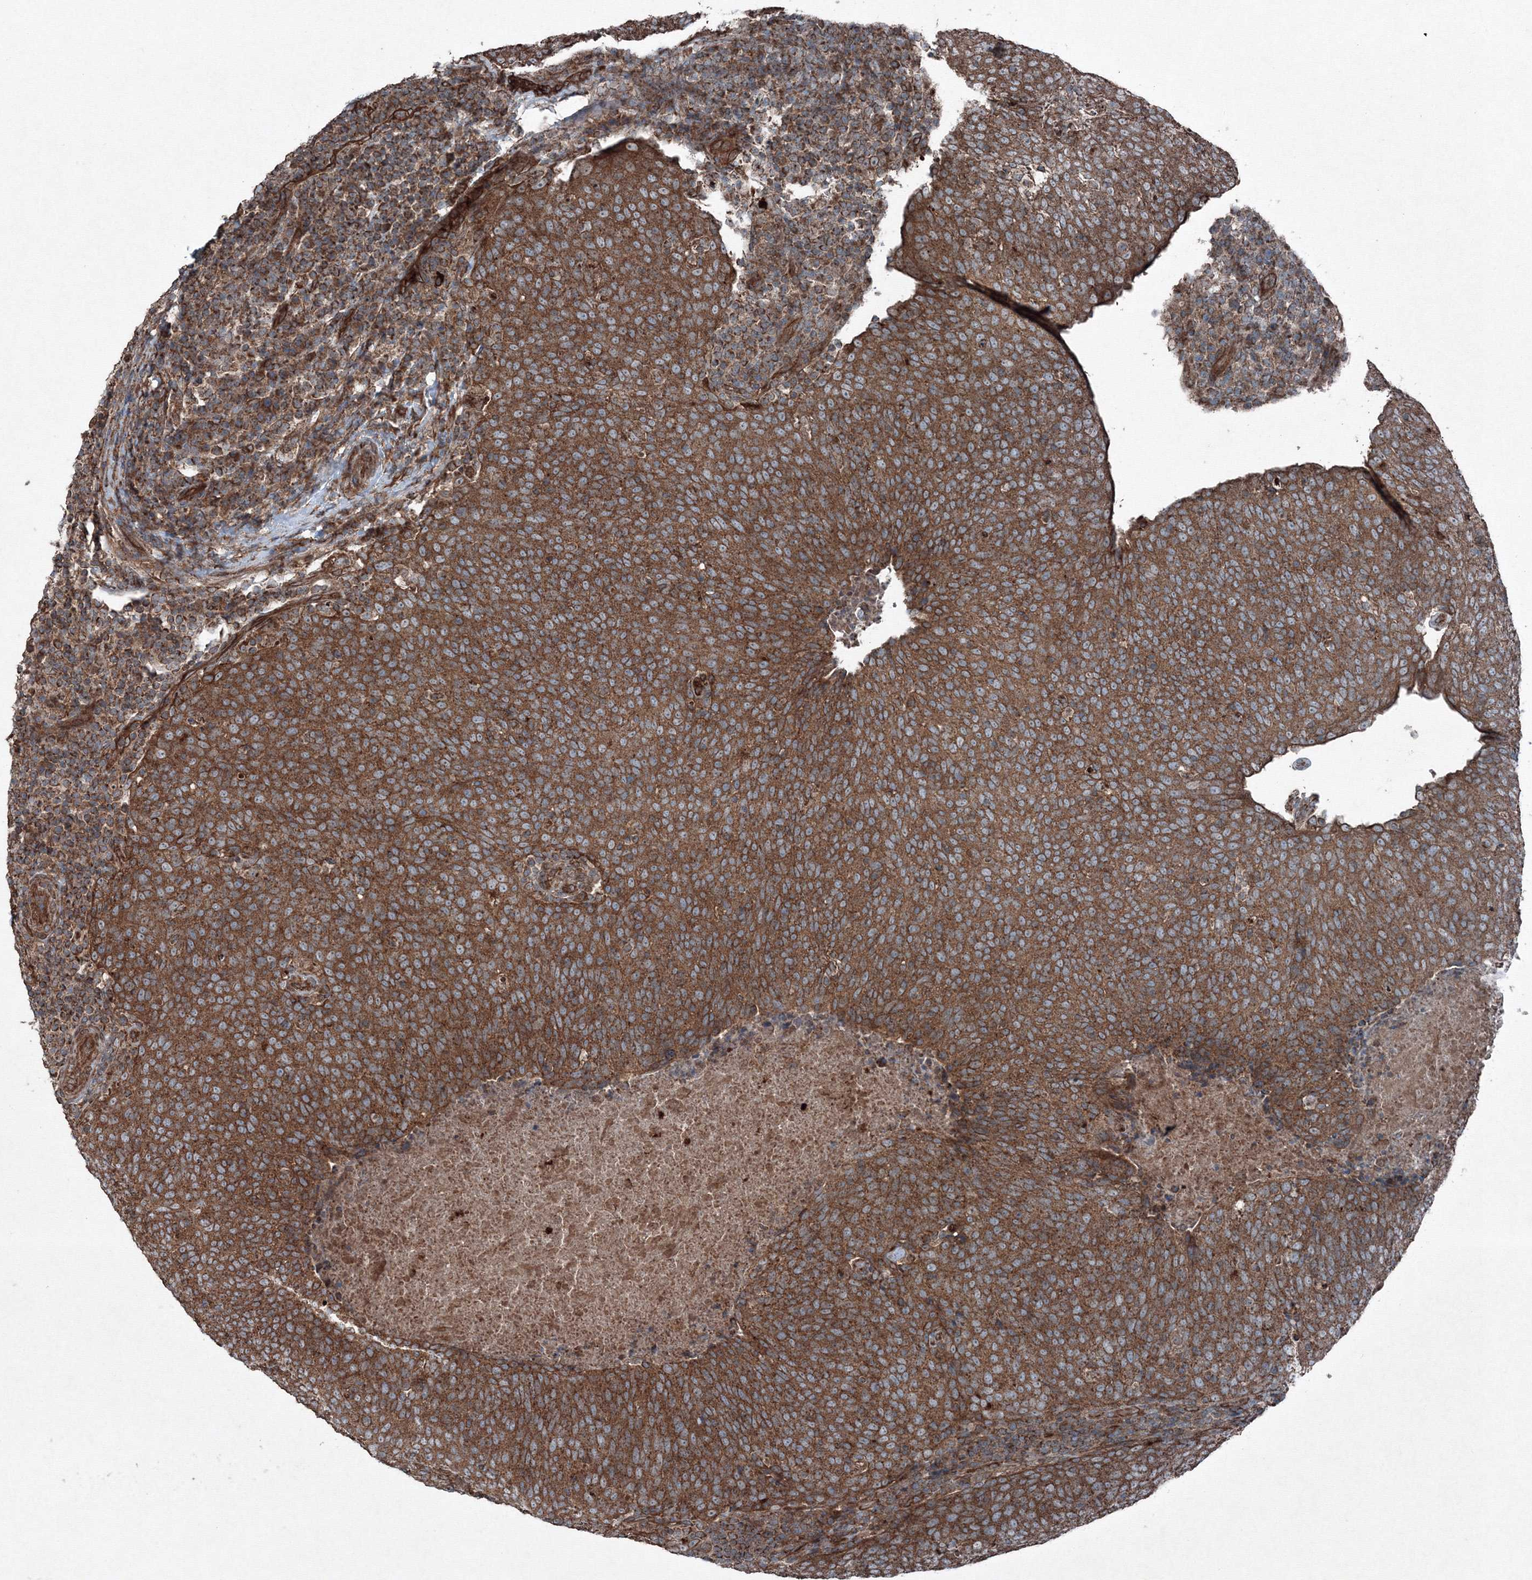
{"staining": {"intensity": "strong", "quantity": ">75%", "location": "cytoplasmic/membranous"}, "tissue": "head and neck cancer", "cell_type": "Tumor cells", "image_type": "cancer", "snomed": [{"axis": "morphology", "description": "Squamous cell carcinoma, NOS"}, {"axis": "morphology", "description": "Squamous cell carcinoma, metastatic, NOS"}, {"axis": "topography", "description": "Lymph node"}, {"axis": "topography", "description": "Head-Neck"}], "caption": "High-power microscopy captured an immunohistochemistry histopathology image of head and neck cancer (squamous cell carcinoma), revealing strong cytoplasmic/membranous expression in about >75% of tumor cells.", "gene": "COPS7B", "patient": {"sex": "male", "age": 62}}